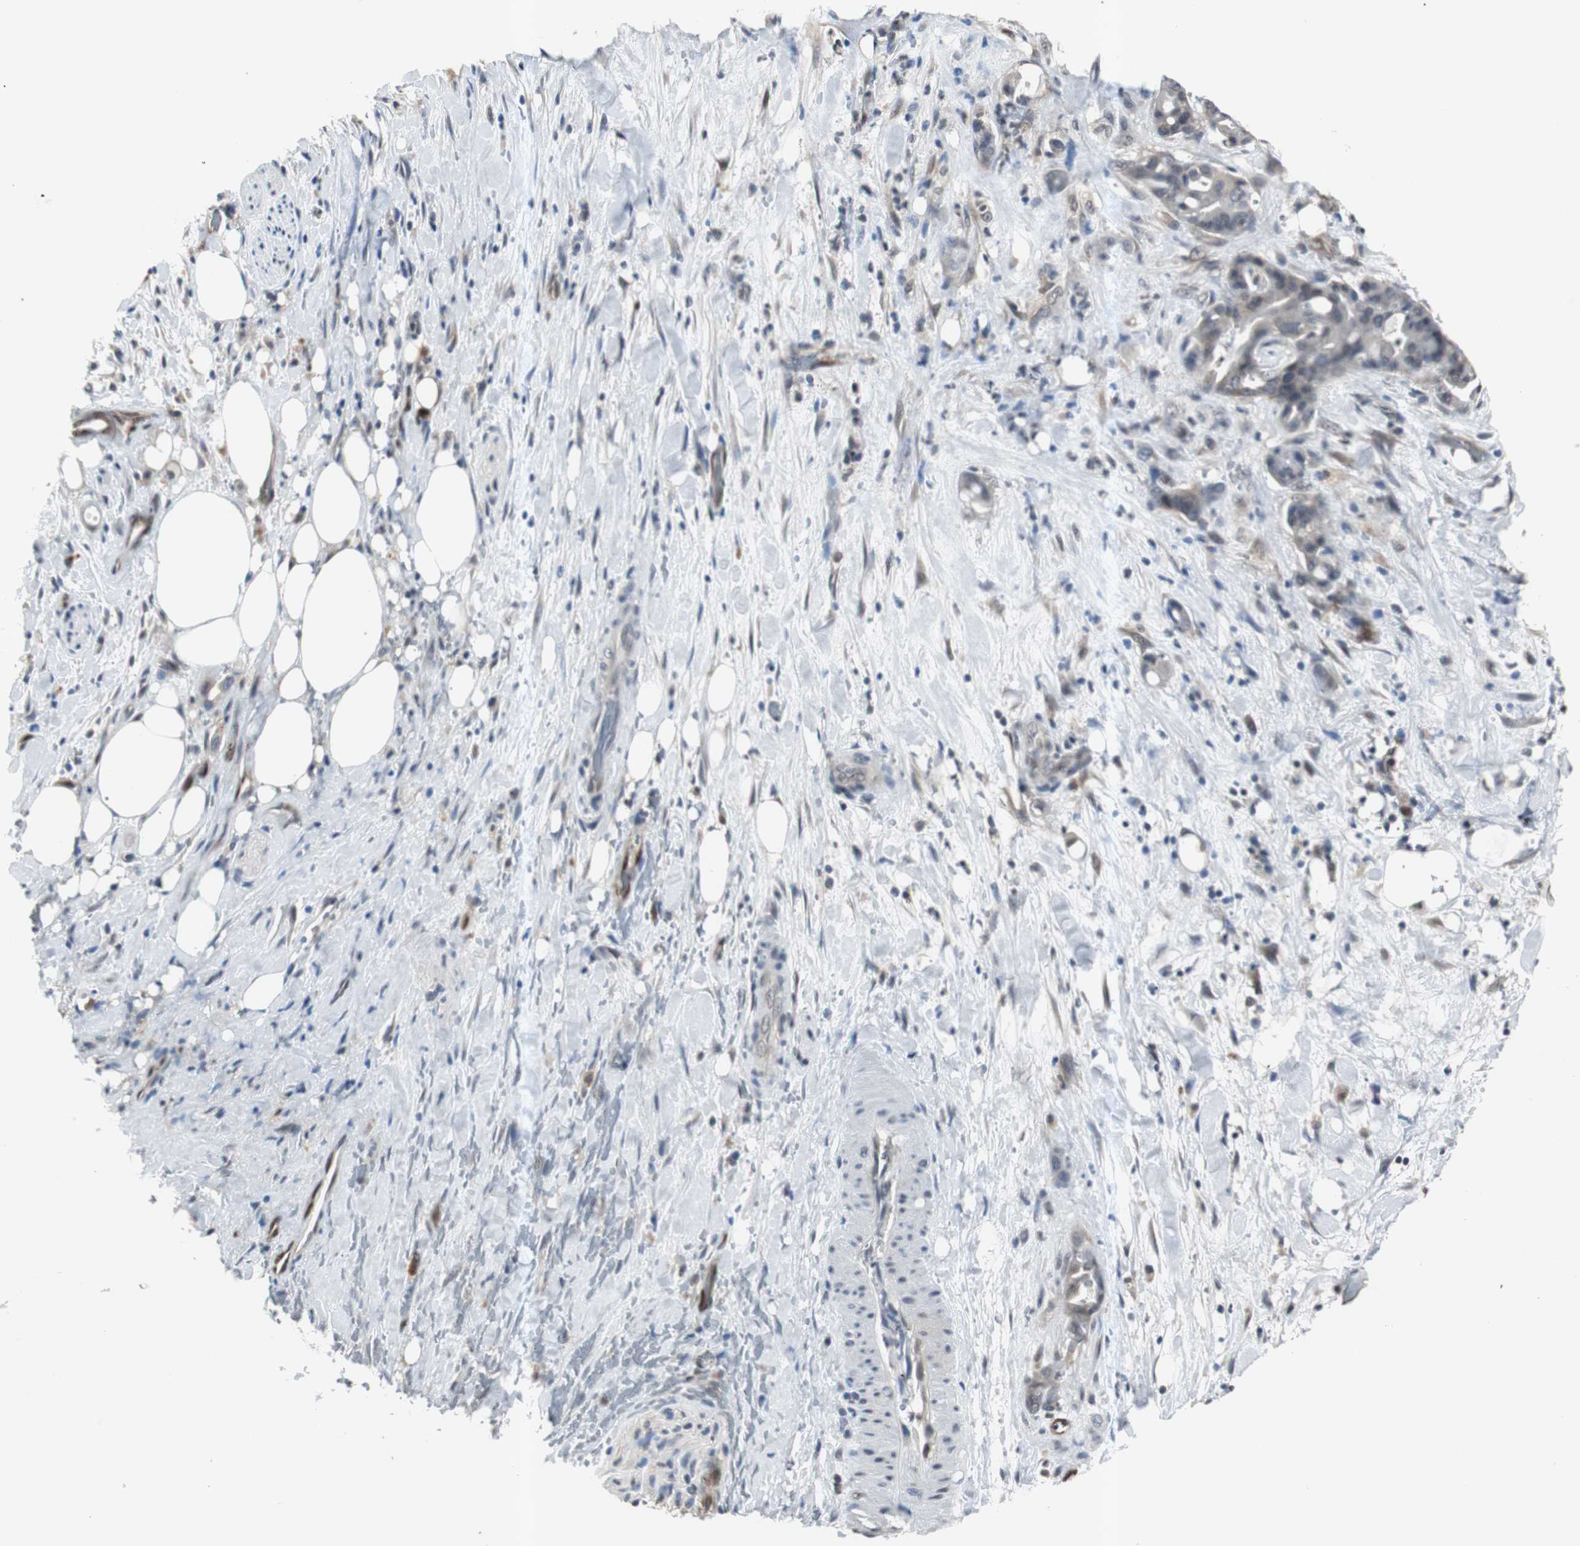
{"staining": {"intensity": "negative", "quantity": "none", "location": "none"}, "tissue": "liver cancer", "cell_type": "Tumor cells", "image_type": "cancer", "snomed": [{"axis": "morphology", "description": "Cholangiocarcinoma"}, {"axis": "topography", "description": "Liver"}], "caption": "Human liver cancer (cholangiocarcinoma) stained for a protein using immunohistochemistry exhibits no staining in tumor cells.", "gene": "SMAD1", "patient": {"sex": "female", "age": 68}}